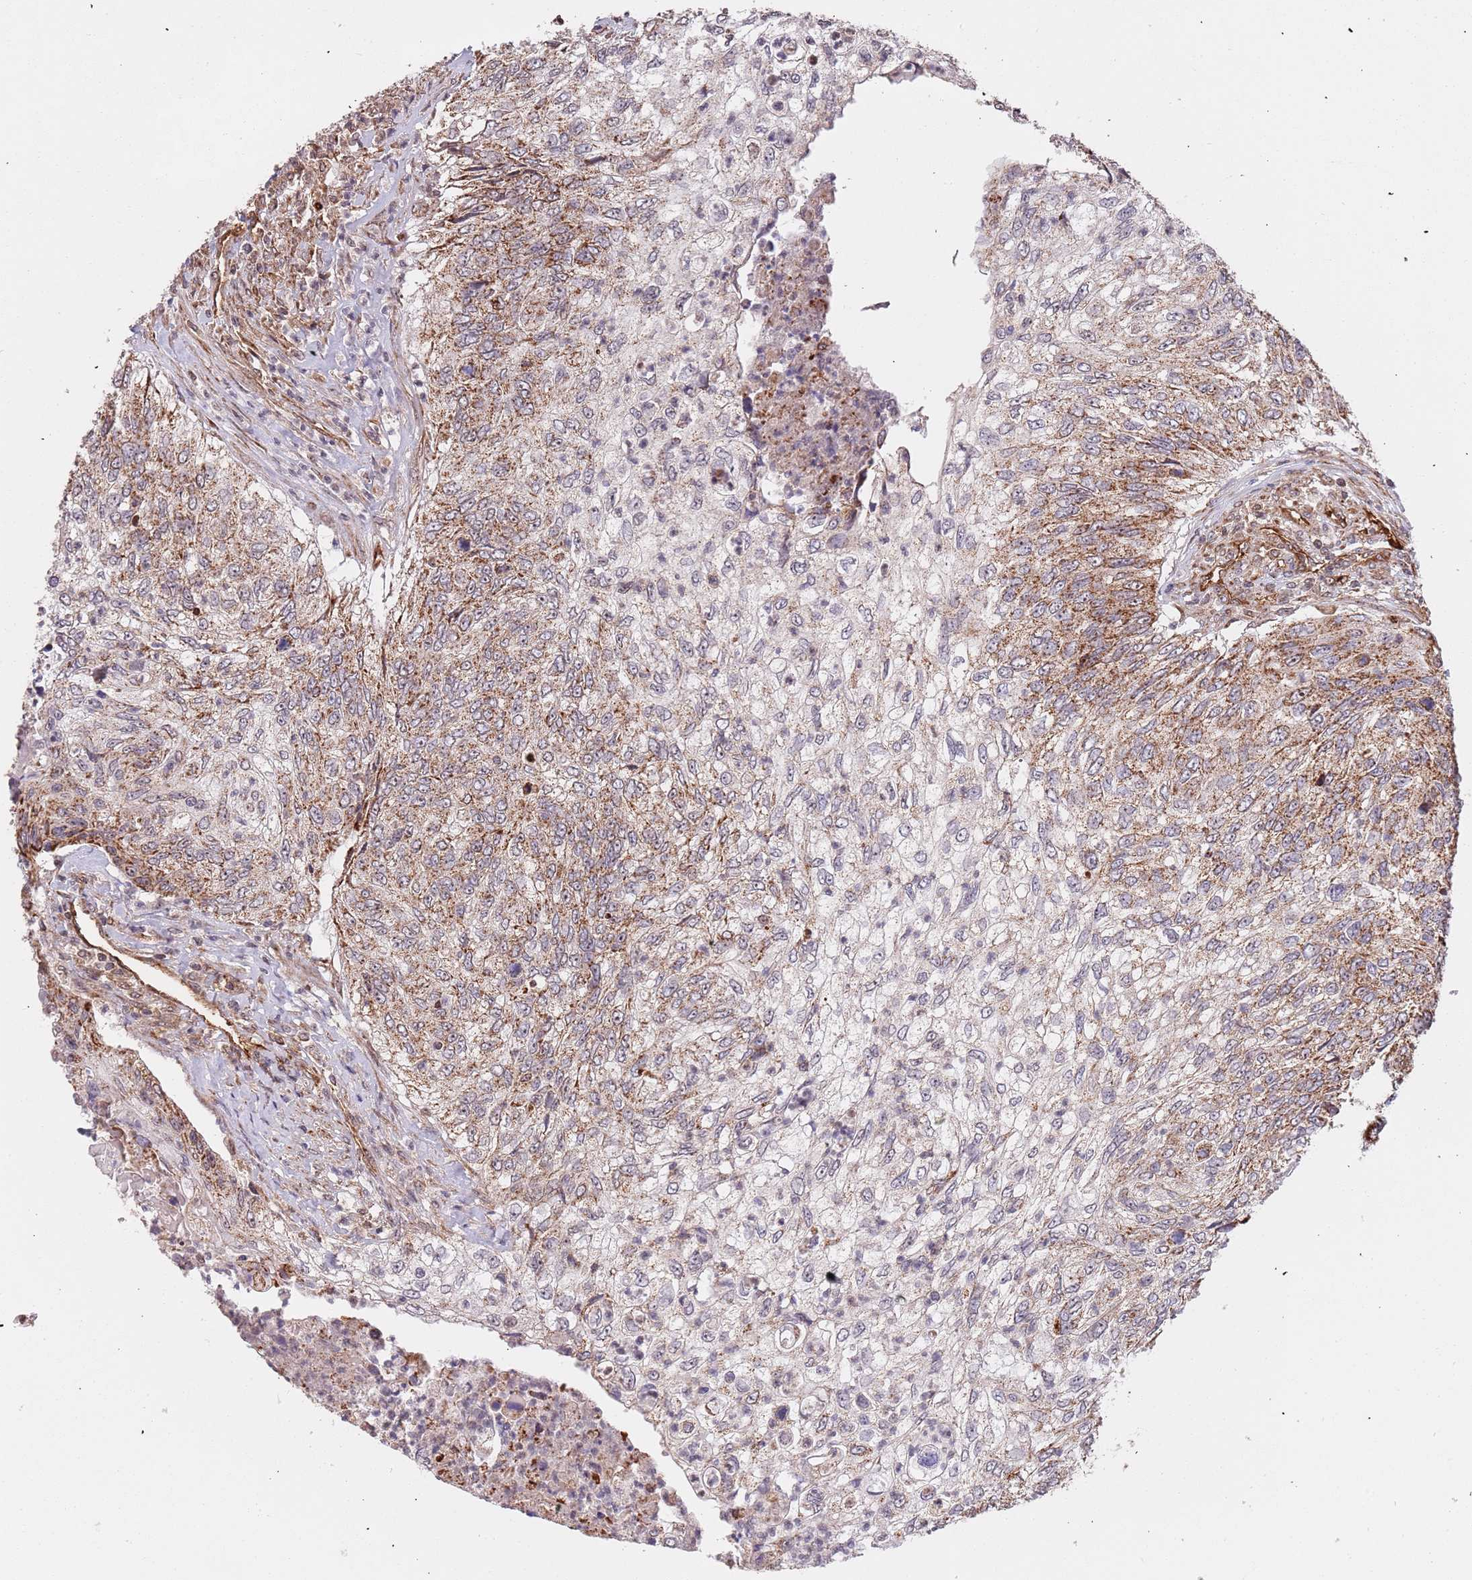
{"staining": {"intensity": "moderate", "quantity": "25%-75%", "location": "cytoplasmic/membranous"}, "tissue": "urothelial cancer", "cell_type": "Tumor cells", "image_type": "cancer", "snomed": [{"axis": "morphology", "description": "Urothelial carcinoma, High grade"}, {"axis": "topography", "description": "Urinary bladder"}], "caption": "Urothelial cancer stained for a protein shows moderate cytoplasmic/membranous positivity in tumor cells.", "gene": "DCHS1", "patient": {"sex": "female", "age": 60}}